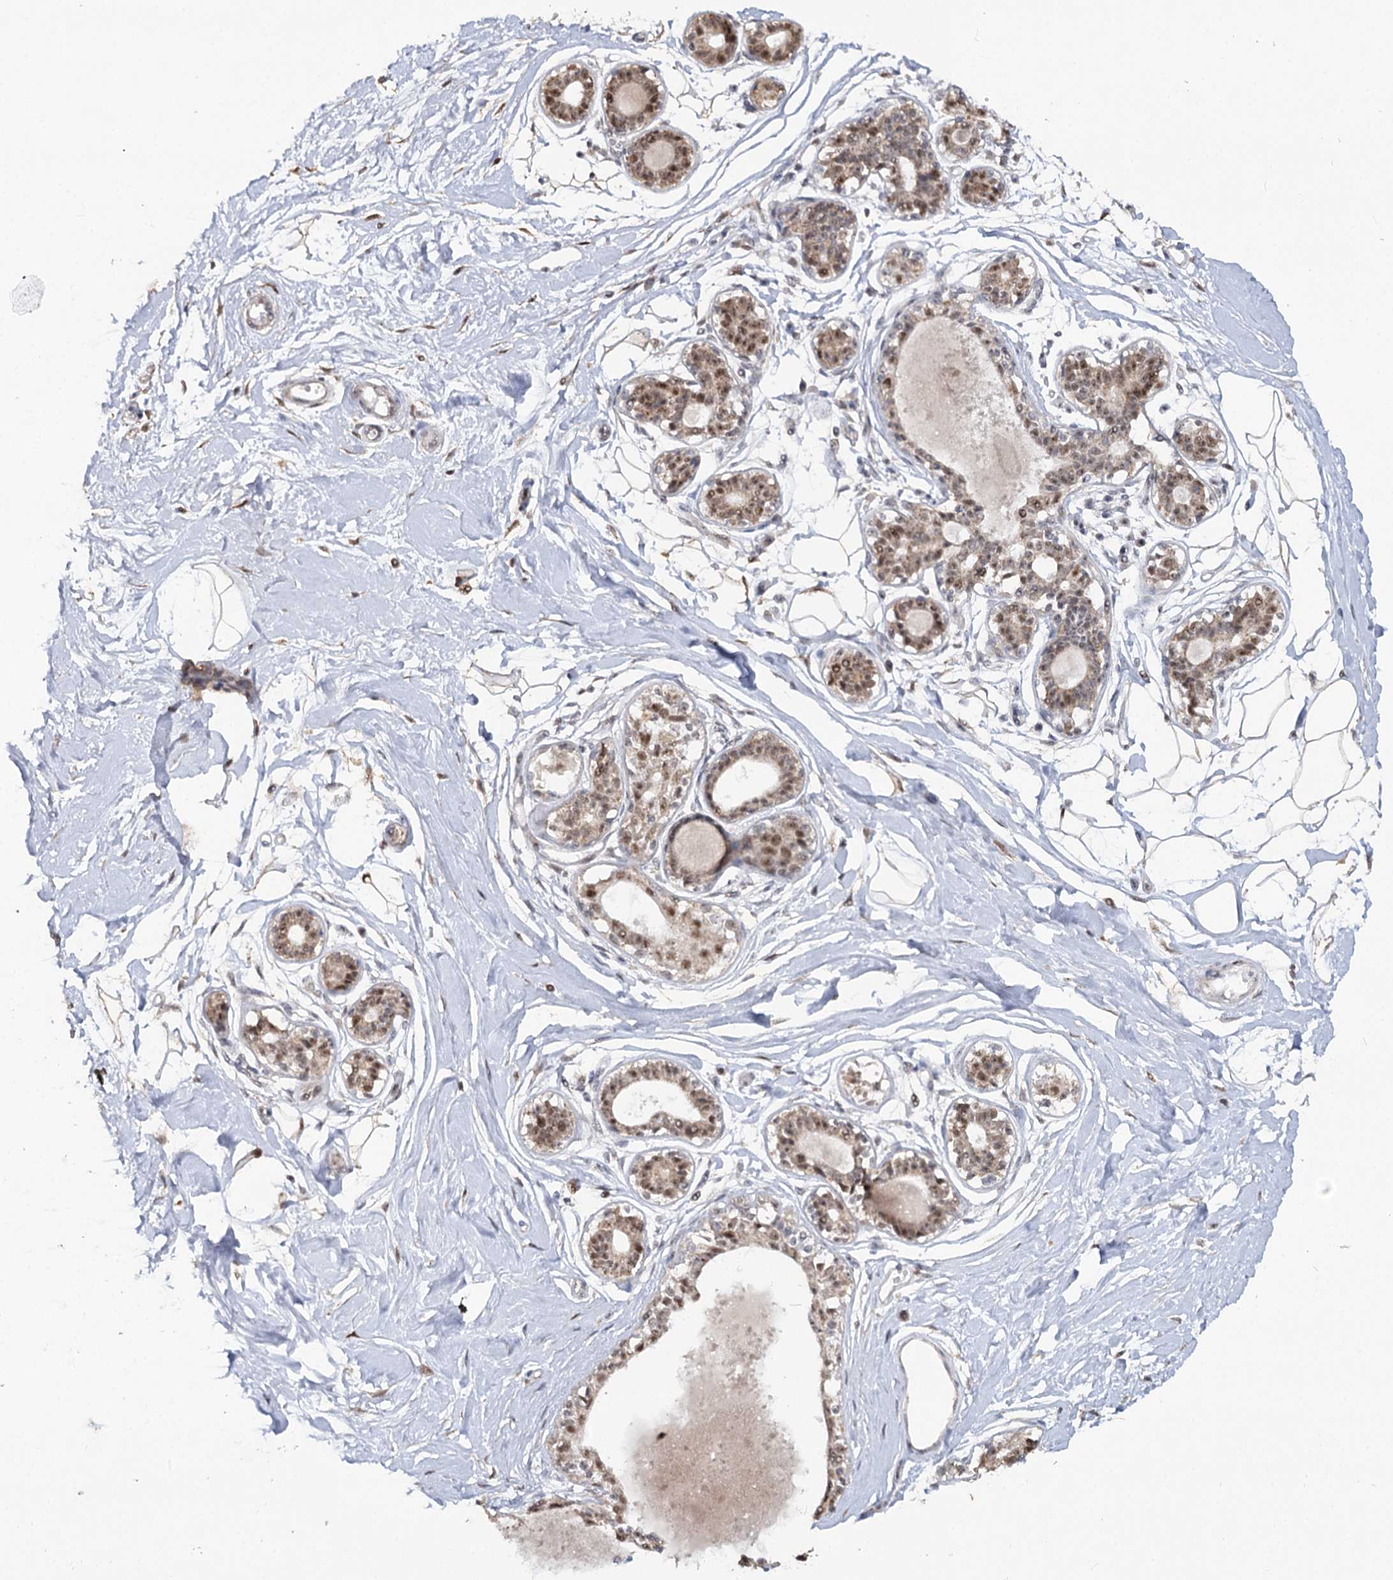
{"staining": {"intensity": "weak", "quantity": "25%-75%", "location": "cytoplasmic/membranous"}, "tissue": "breast", "cell_type": "Adipocytes", "image_type": "normal", "snomed": [{"axis": "morphology", "description": "Normal tissue, NOS"}, {"axis": "topography", "description": "Breast"}], "caption": "Breast stained with DAB immunohistochemistry (IHC) shows low levels of weak cytoplasmic/membranous positivity in about 25%-75% of adipocytes.", "gene": "RUFY4", "patient": {"sex": "female", "age": 45}}